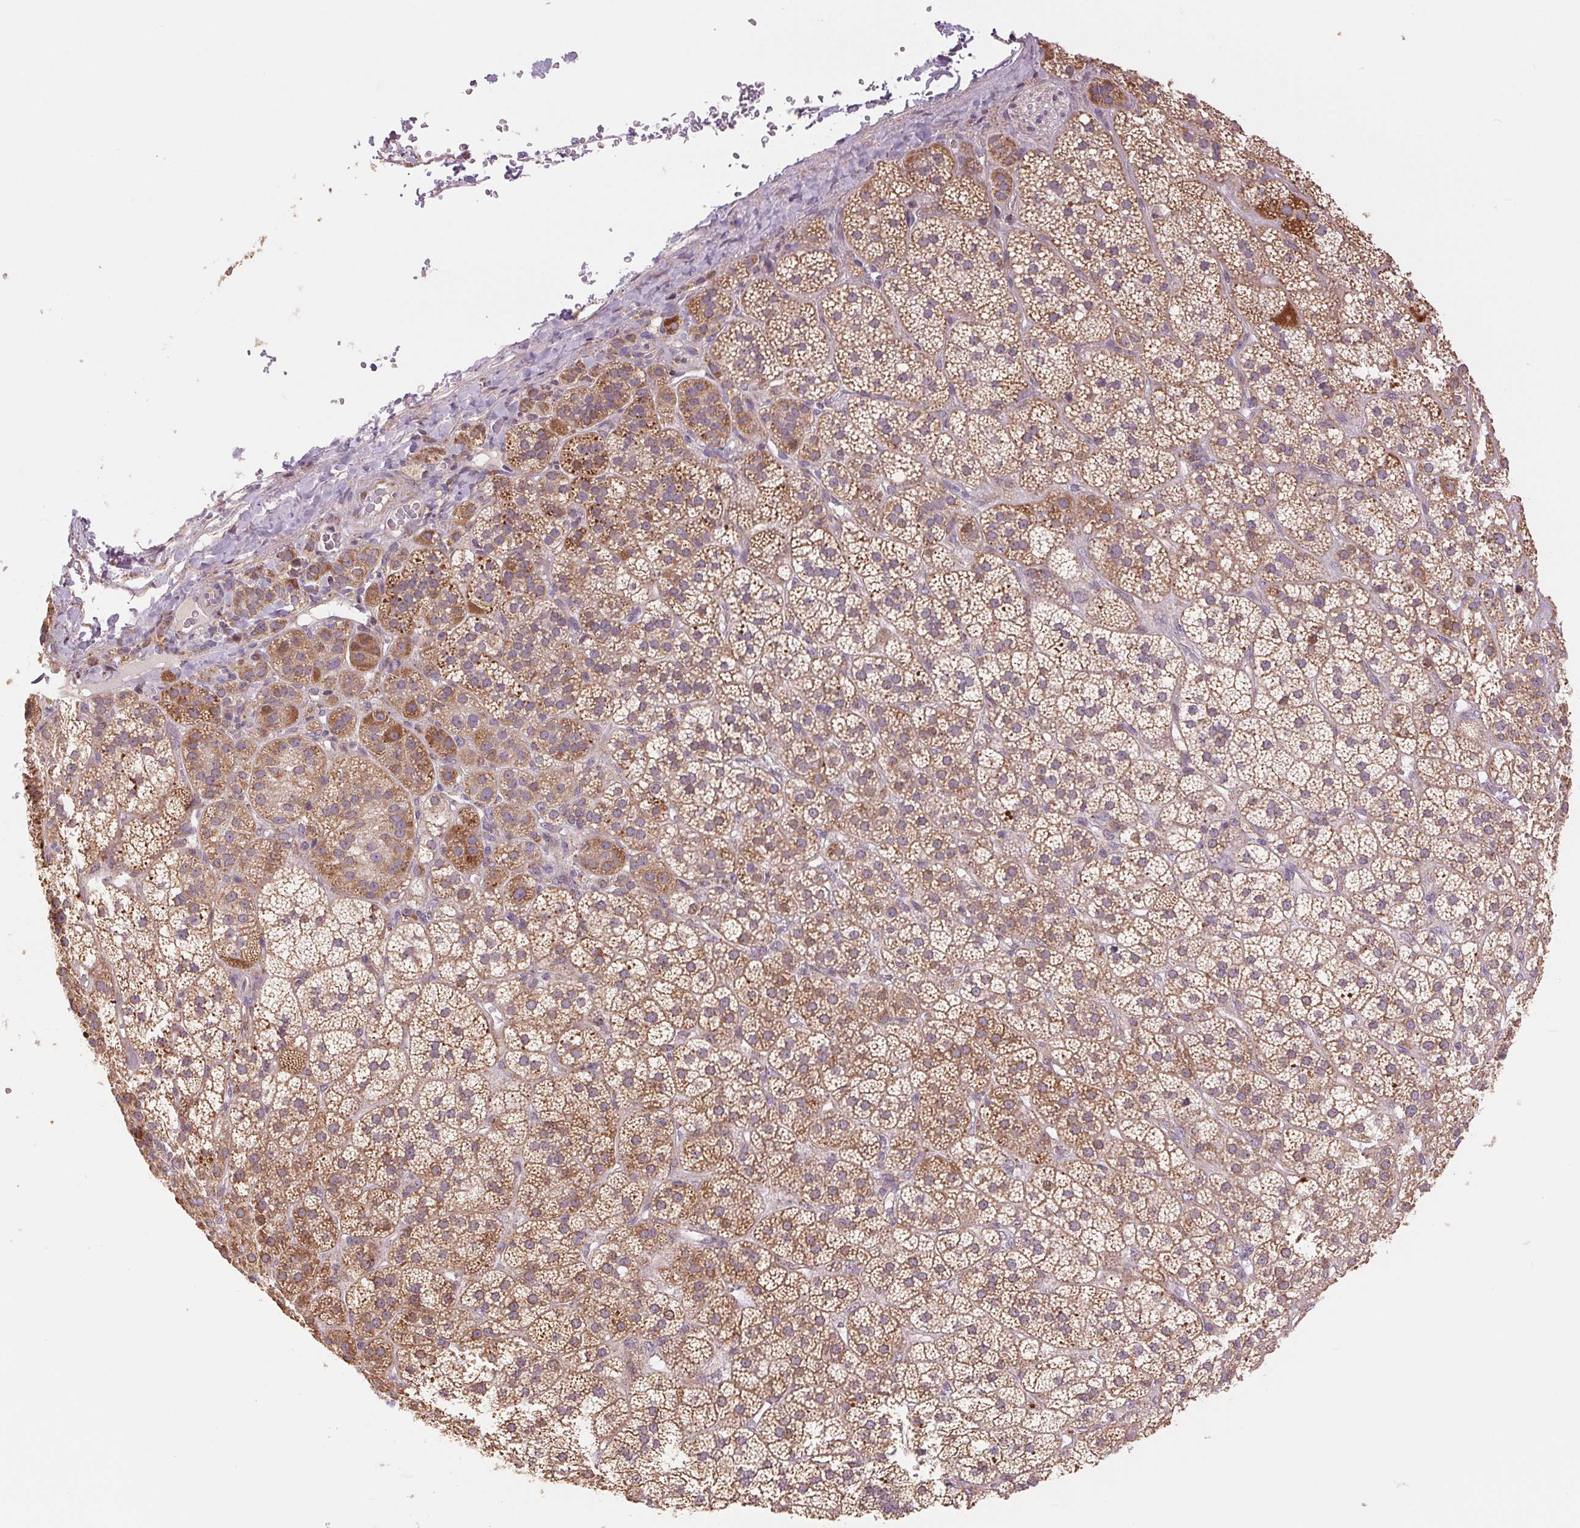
{"staining": {"intensity": "moderate", "quantity": ">75%", "location": "cytoplasmic/membranous"}, "tissue": "adrenal gland", "cell_type": "Glandular cells", "image_type": "normal", "snomed": [{"axis": "morphology", "description": "Normal tissue, NOS"}, {"axis": "topography", "description": "Adrenal gland"}], "caption": "Immunohistochemistry of unremarkable human adrenal gland shows medium levels of moderate cytoplasmic/membranous positivity in about >75% of glandular cells.", "gene": "DGUOK", "patient": {"sex": "female", "age": 60}}